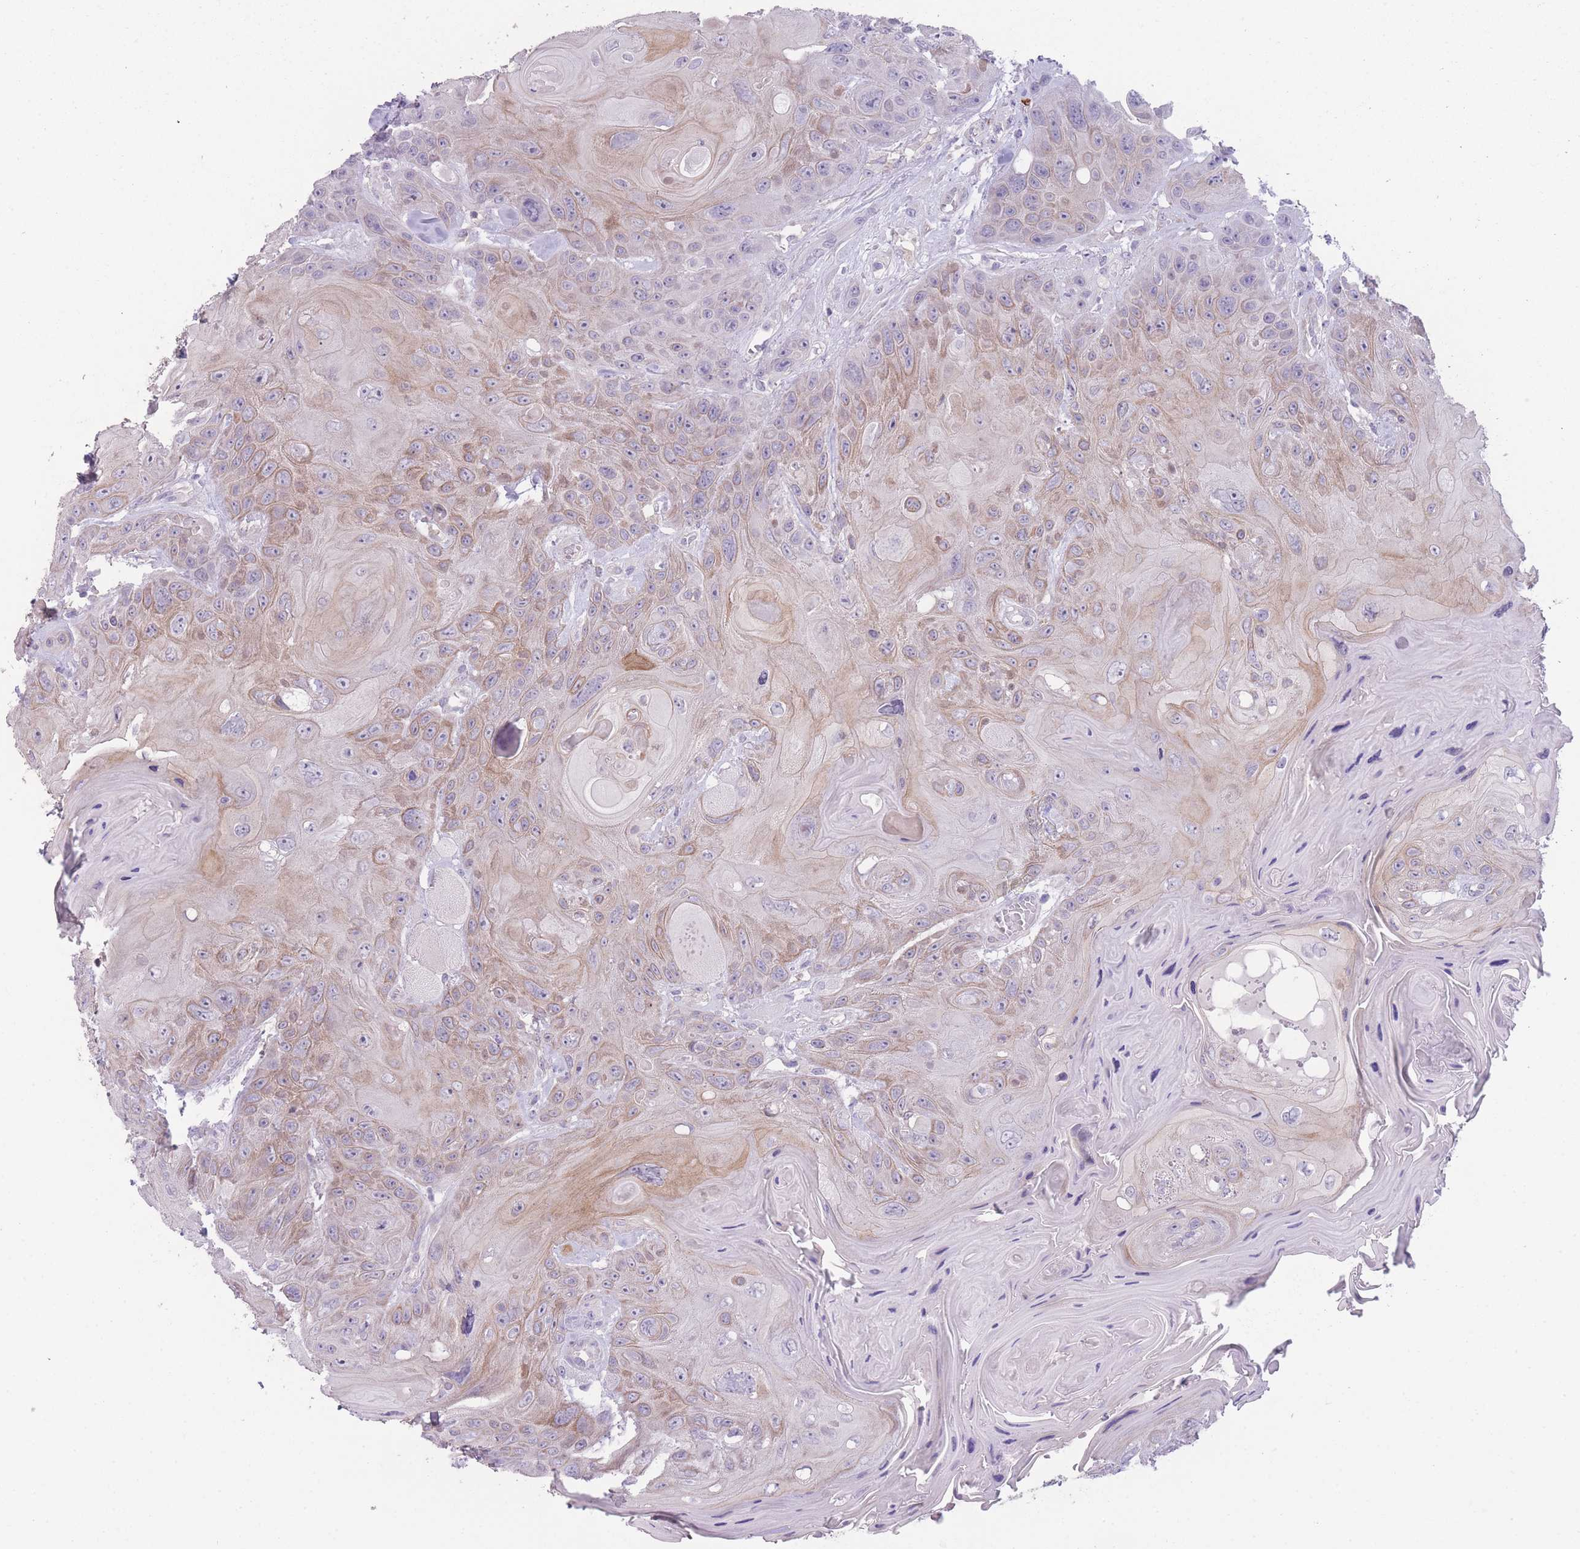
{"staining": {"intensity": "weak", "quantity": "25%-75%", "location": "cytoplasmic/membranous"}, "tissue": "head and neck cancer", "cell_type": "Tumor cells", "image_type": "cancer", "snomed": [{"axis": "morphology", "description": "Squamous cell carcinoma, NOS"}, {"axis": "topography", "description": "Head-Neck"}], "caption": "Immunohistochemistry histopathology image of neoplastic tissue: human head and neck squamous cell carcinoma stained using IHC exhibits low levels of weak protein expression localized specifically in the cytoplasmic/membranous of tumor cells, appearing as a cytoplasmic/membranous brown color.", "gene": "DCANP1", "patient": {"sex": "female", "age": 59}}